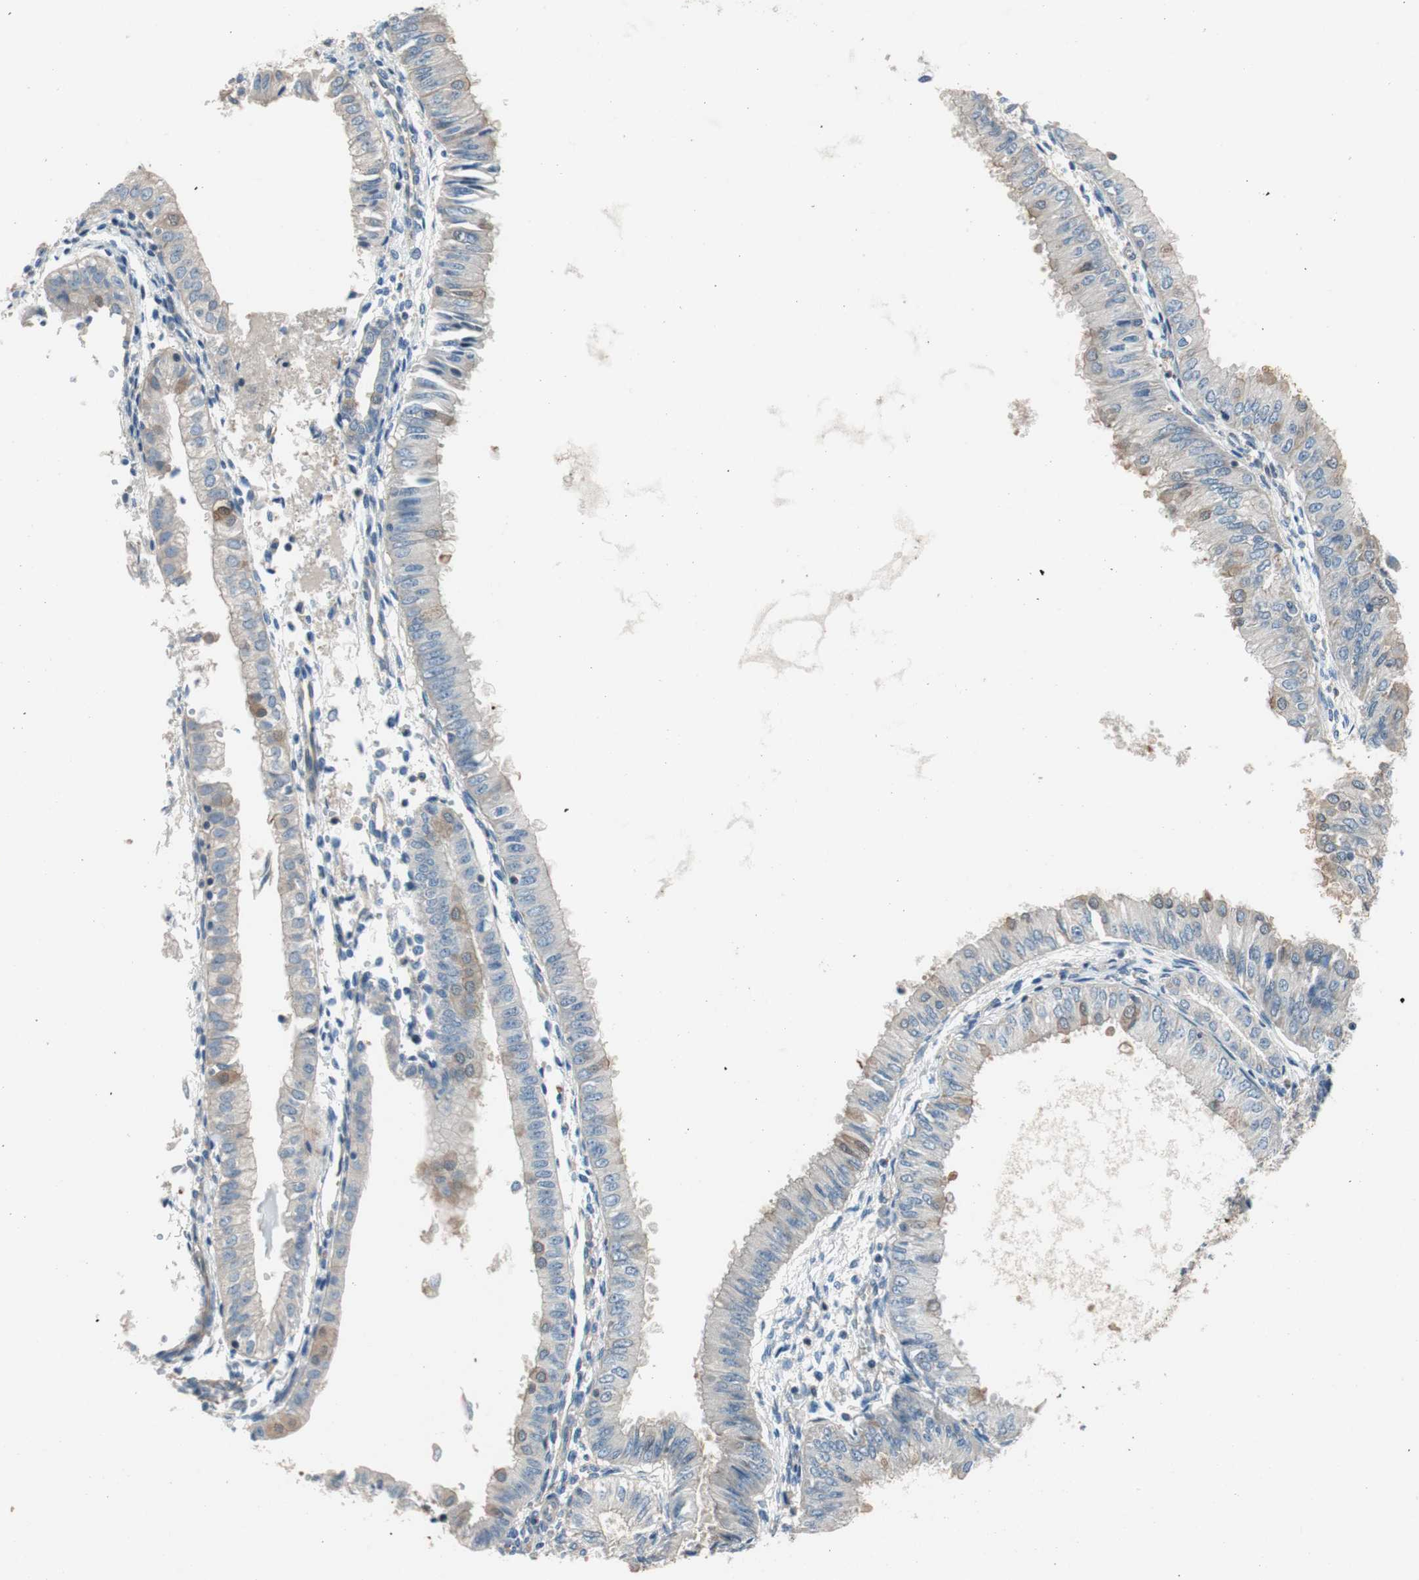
{"staining": {"intensity": "moderate", "quantity": "<25%", "location": "cytoplasmic/membranous"}, "tissue": "endometrial cancer", "cell_type": "Tumor cells", "image_type": "cancer", "snomed": [{"axis": "morphology", "description": "Adenocarcinoma, NOS"}, {"axis": "topography", "description": "Endometrium"}], "caption": "This image displays endometrial adenocarcinoma stained with immunohistochemistry (IHC) to label a protein in brown. The cytoplasmic/membranous of tumor cells show moderate positivity for the protein. Nuclei are counter-stained blue.", "gene": "CALML3", "patient": {"sex": "female", "age": 53}}